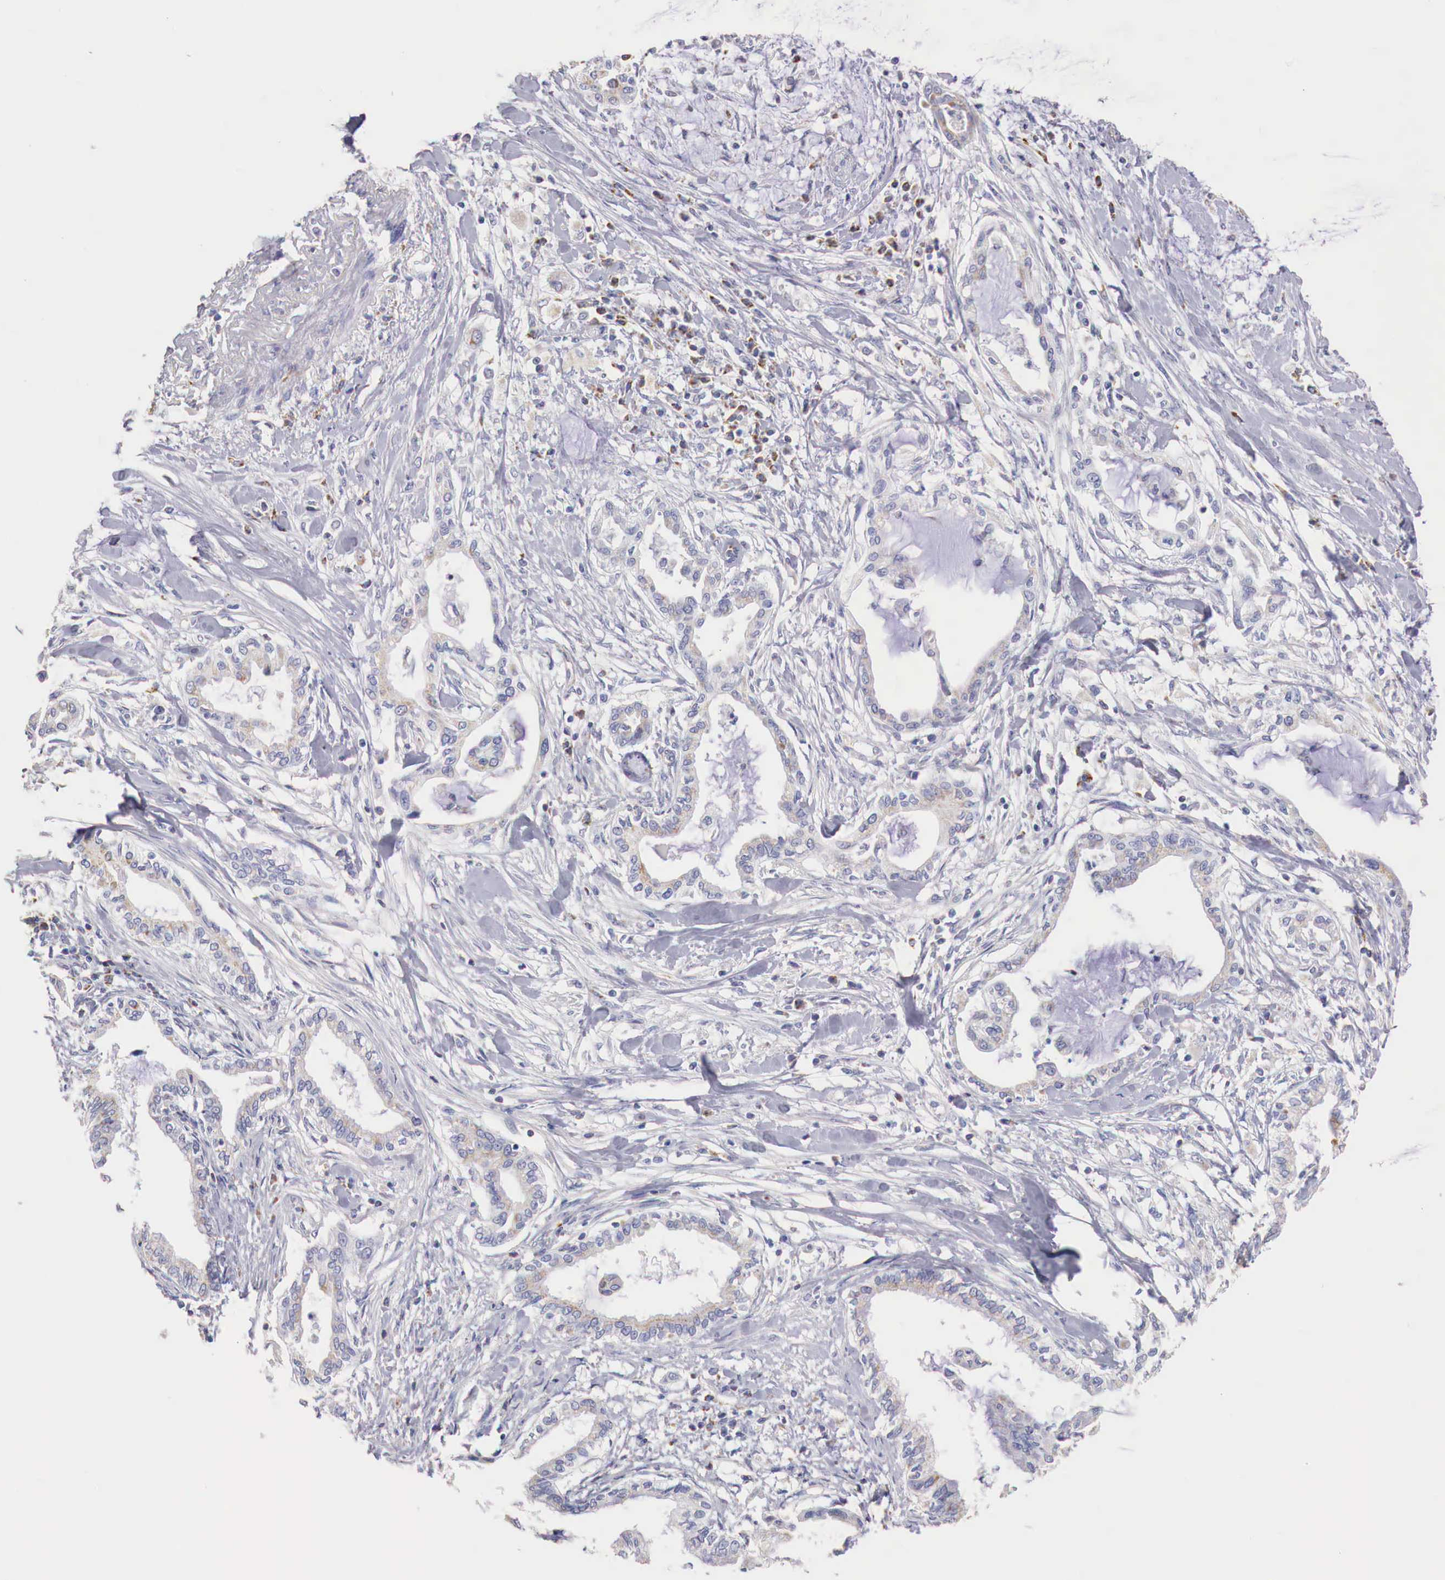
{"staining": {"intensity": "moderate", "quantity": ">75%", "location": "cytoplasmic/membranous"}, "tissue": "pancreatic cancer", "cell_type": "Tumor cells", "image_type": "cancer", "snomed": [{"axis": "morphology", "description": "Adenocarcinoma, NOS"}, {"axis": "topography", "description": "Pancreas"}], "caption": "The photomicrograph displays staining of adenocarcinoma (pancreatic), revealing moderate cytoplasmic/membranous protein expression (brown color) within tumor cells.", "gene": "IDH3G", "patient": {"sex": "female", "age": 64}}